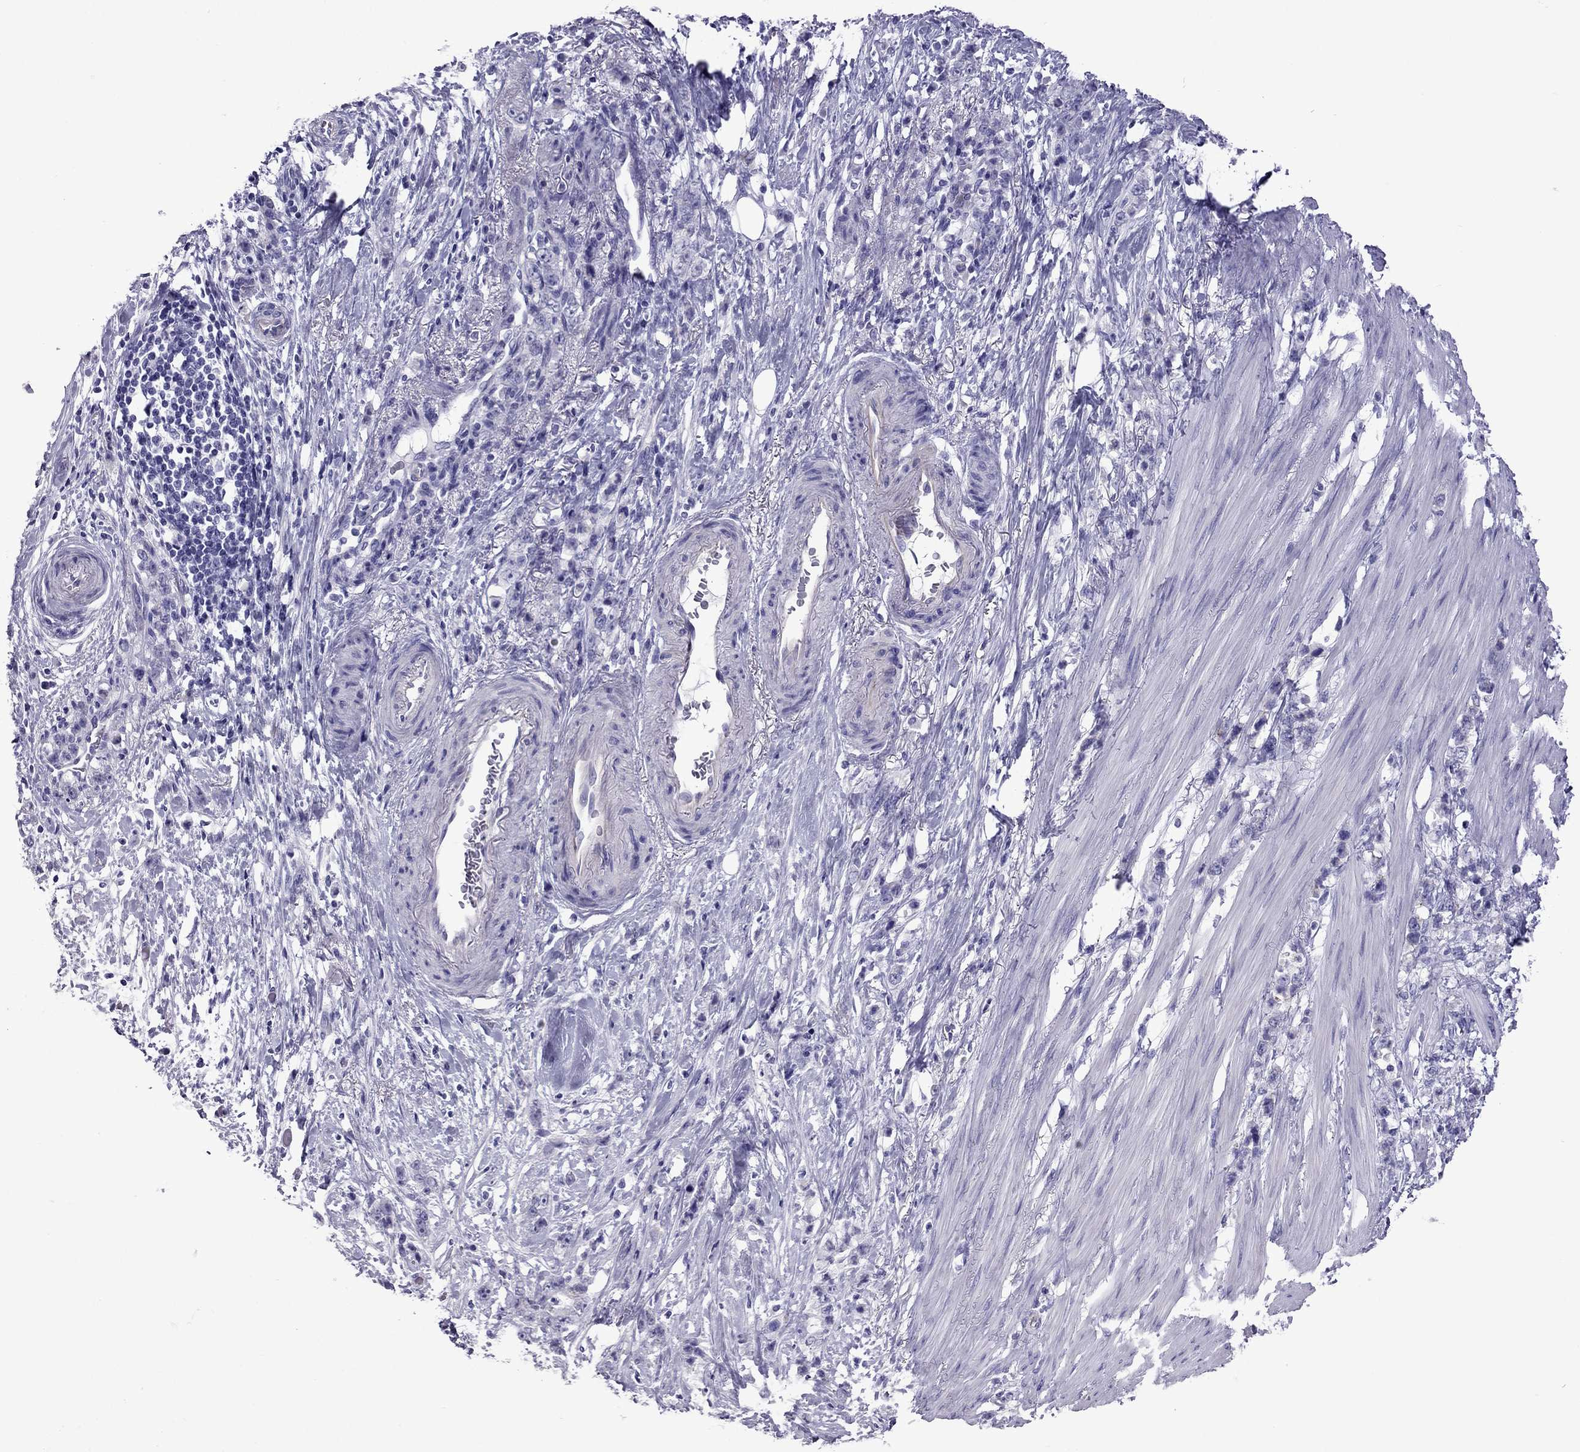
{"staining": {"intensity": "negative", "quantity": "none", "location": "none"}, "tissue": "stomach cancer", "cell_type": "Tumor cells", "image_type": "cancer", "snomed": [{"axis": "morphology", "description": "Adenocarcinoma, NOS"}, {"axis": "topography", "description": "Stomach, lower"}], "caption": "Tumor cells show no significant protein expression in stomach adenocarcinoma.", "gene": "MYL11", "patient": {"sex": "male", "age": 88}}